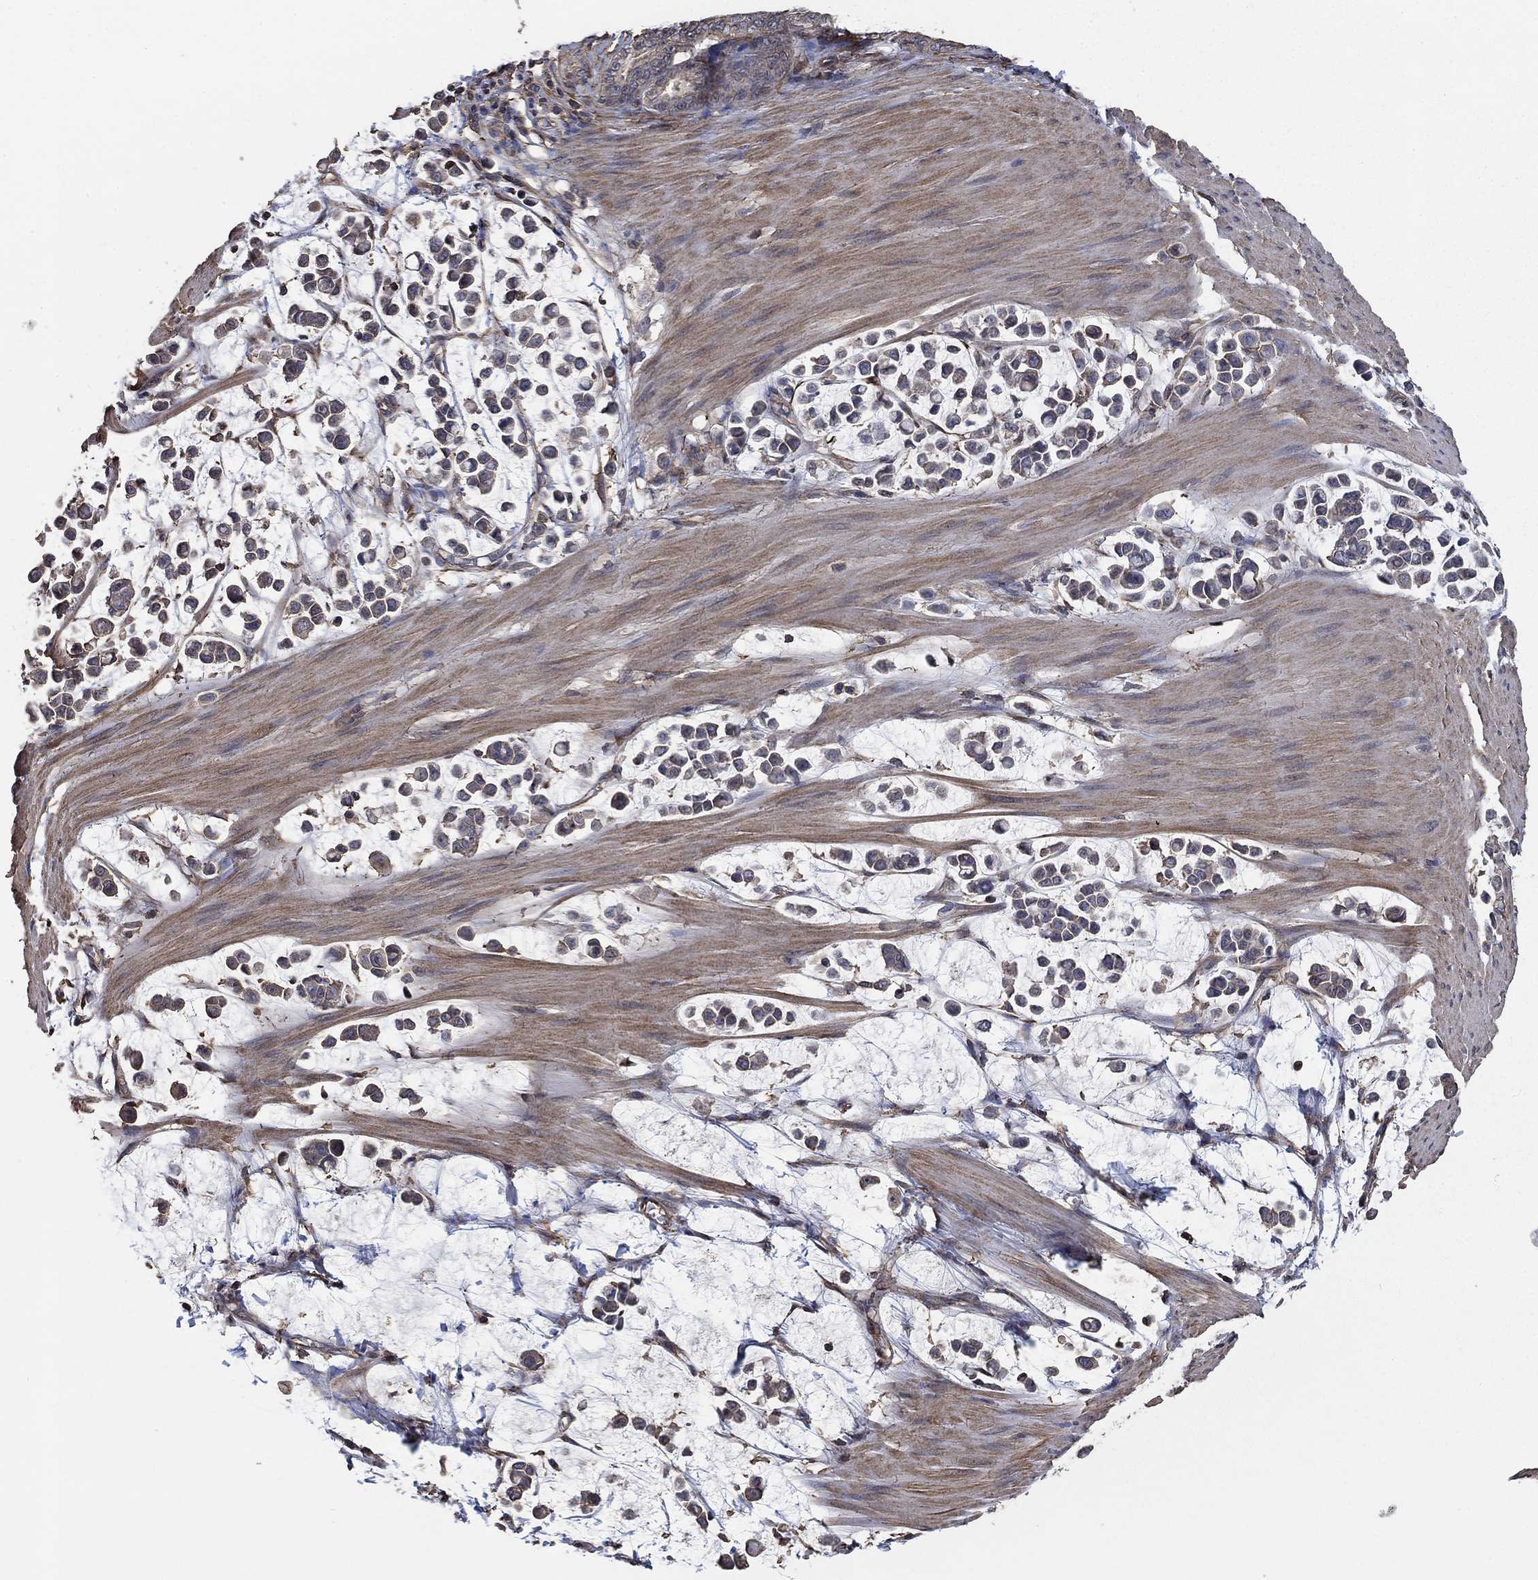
{"staining": {"intensity": "negative", "quantity": "none", "location": "none"}, "tissue": "stomach cancer", "cell_type": "Tumor cells", "image_type": "cancer", "snomed": [{"axis": "morphology", "description": "Adenocarcinoma, NOS"}, {"axis": "topography", "description": "Stomach"}], "caption": "IHC of adenocarcinoma (stomach) reveals no positivity in tumor cells.", "gene": "PDE3A", "patient": {"sex": "male", "age": 82}}